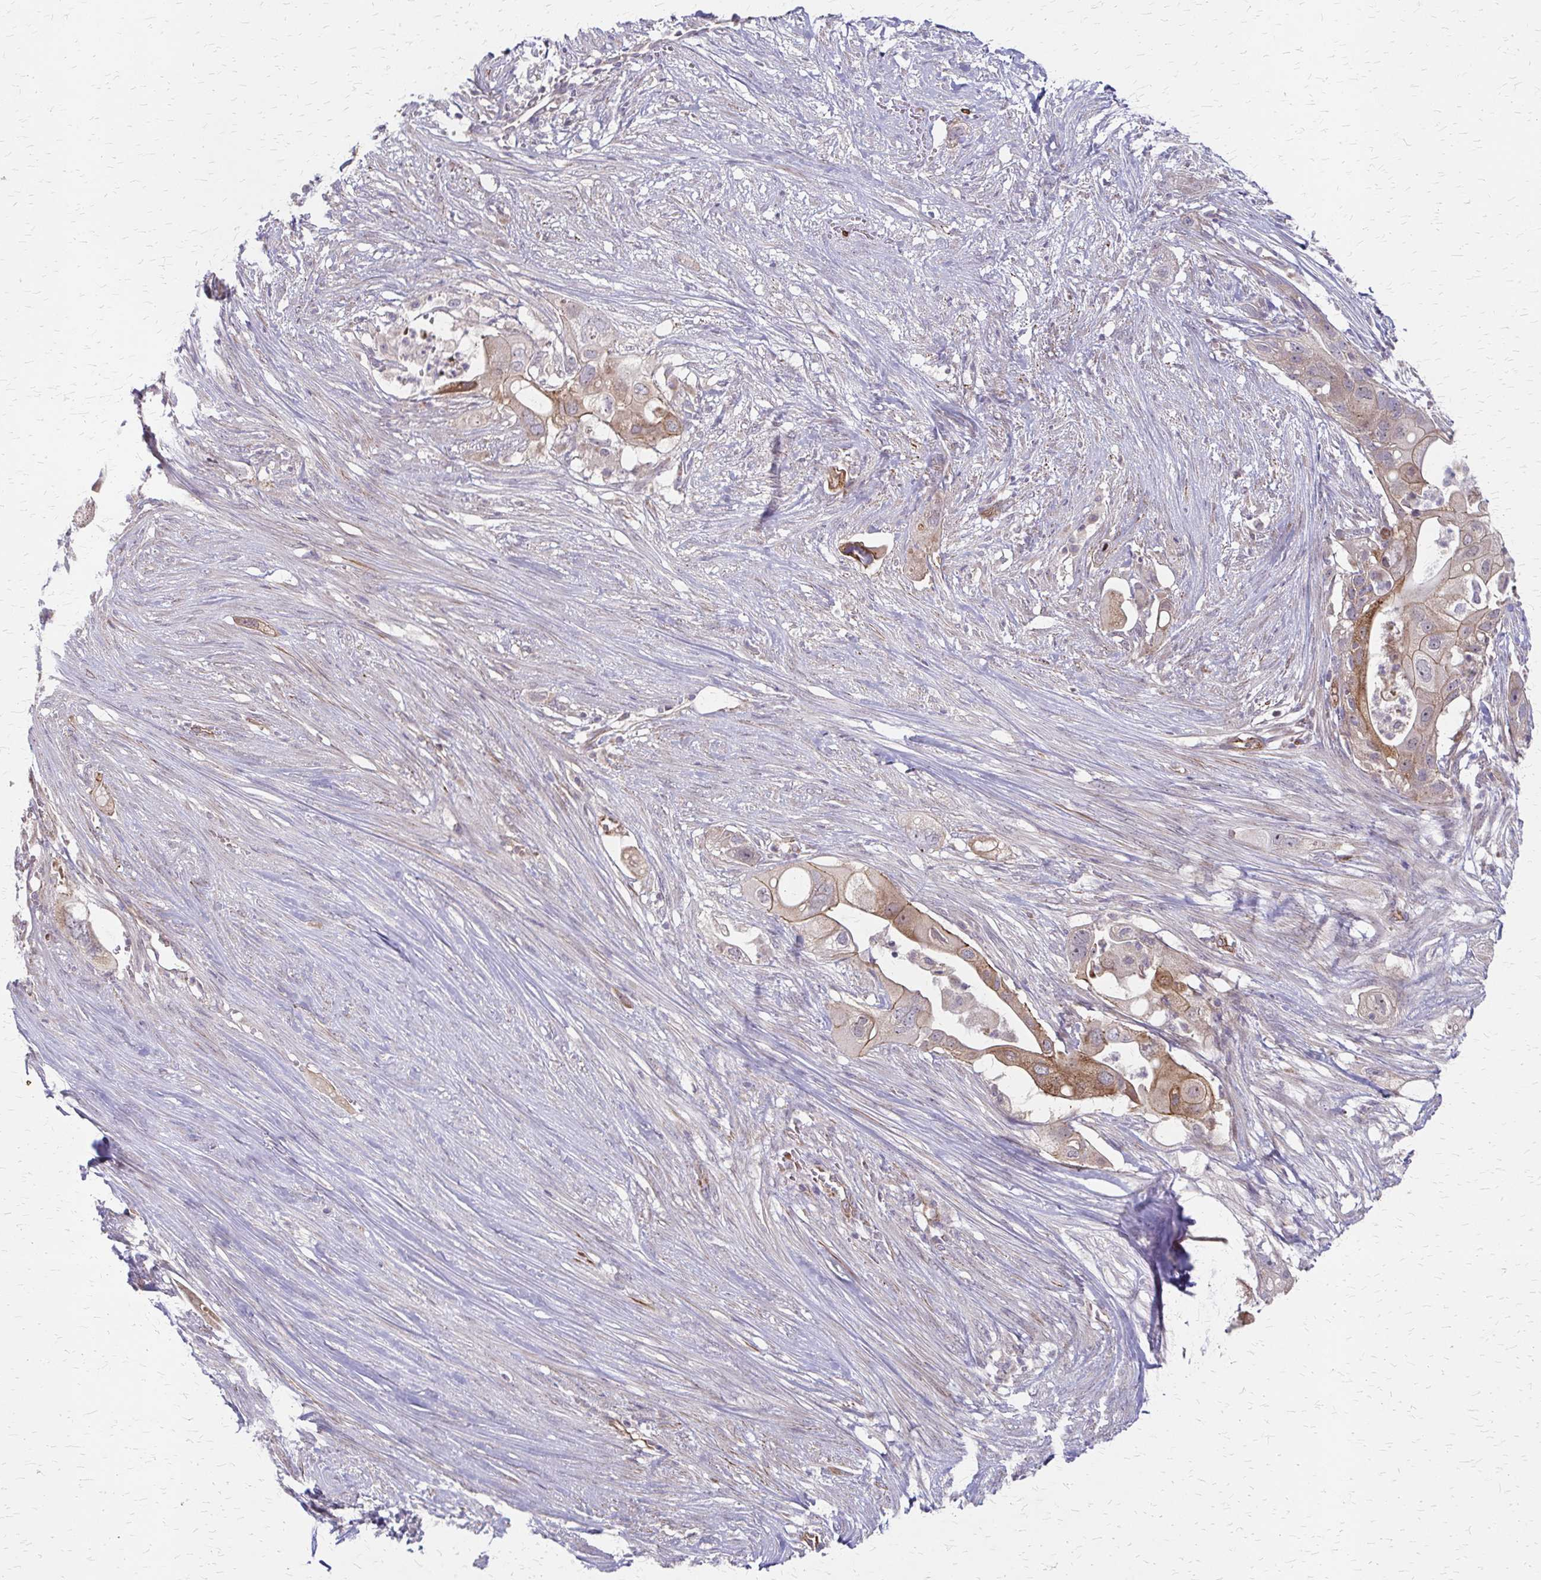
{"staining": {"intensity": "weak", "quantity": ">75%", "location": "cytoplasmic/membranous"}, "tissue": "pancreatic cancer", "cell_type": "Tumor cells", "image_type": "cancer", "snomed": [{"axis": "morphology", "description": "Adenocarcinoma, NOS"}, {"axis": "topography", "description": "Pancreas"}], "caption": "Immunohistochemical staining of pancreatic cancer reveals low levels of weak cytoplasmic/membranous protein positivity in about >75% of tumor cells.", "gene": "ZNF383", "patient": {"sex": "female", "age": 72}}